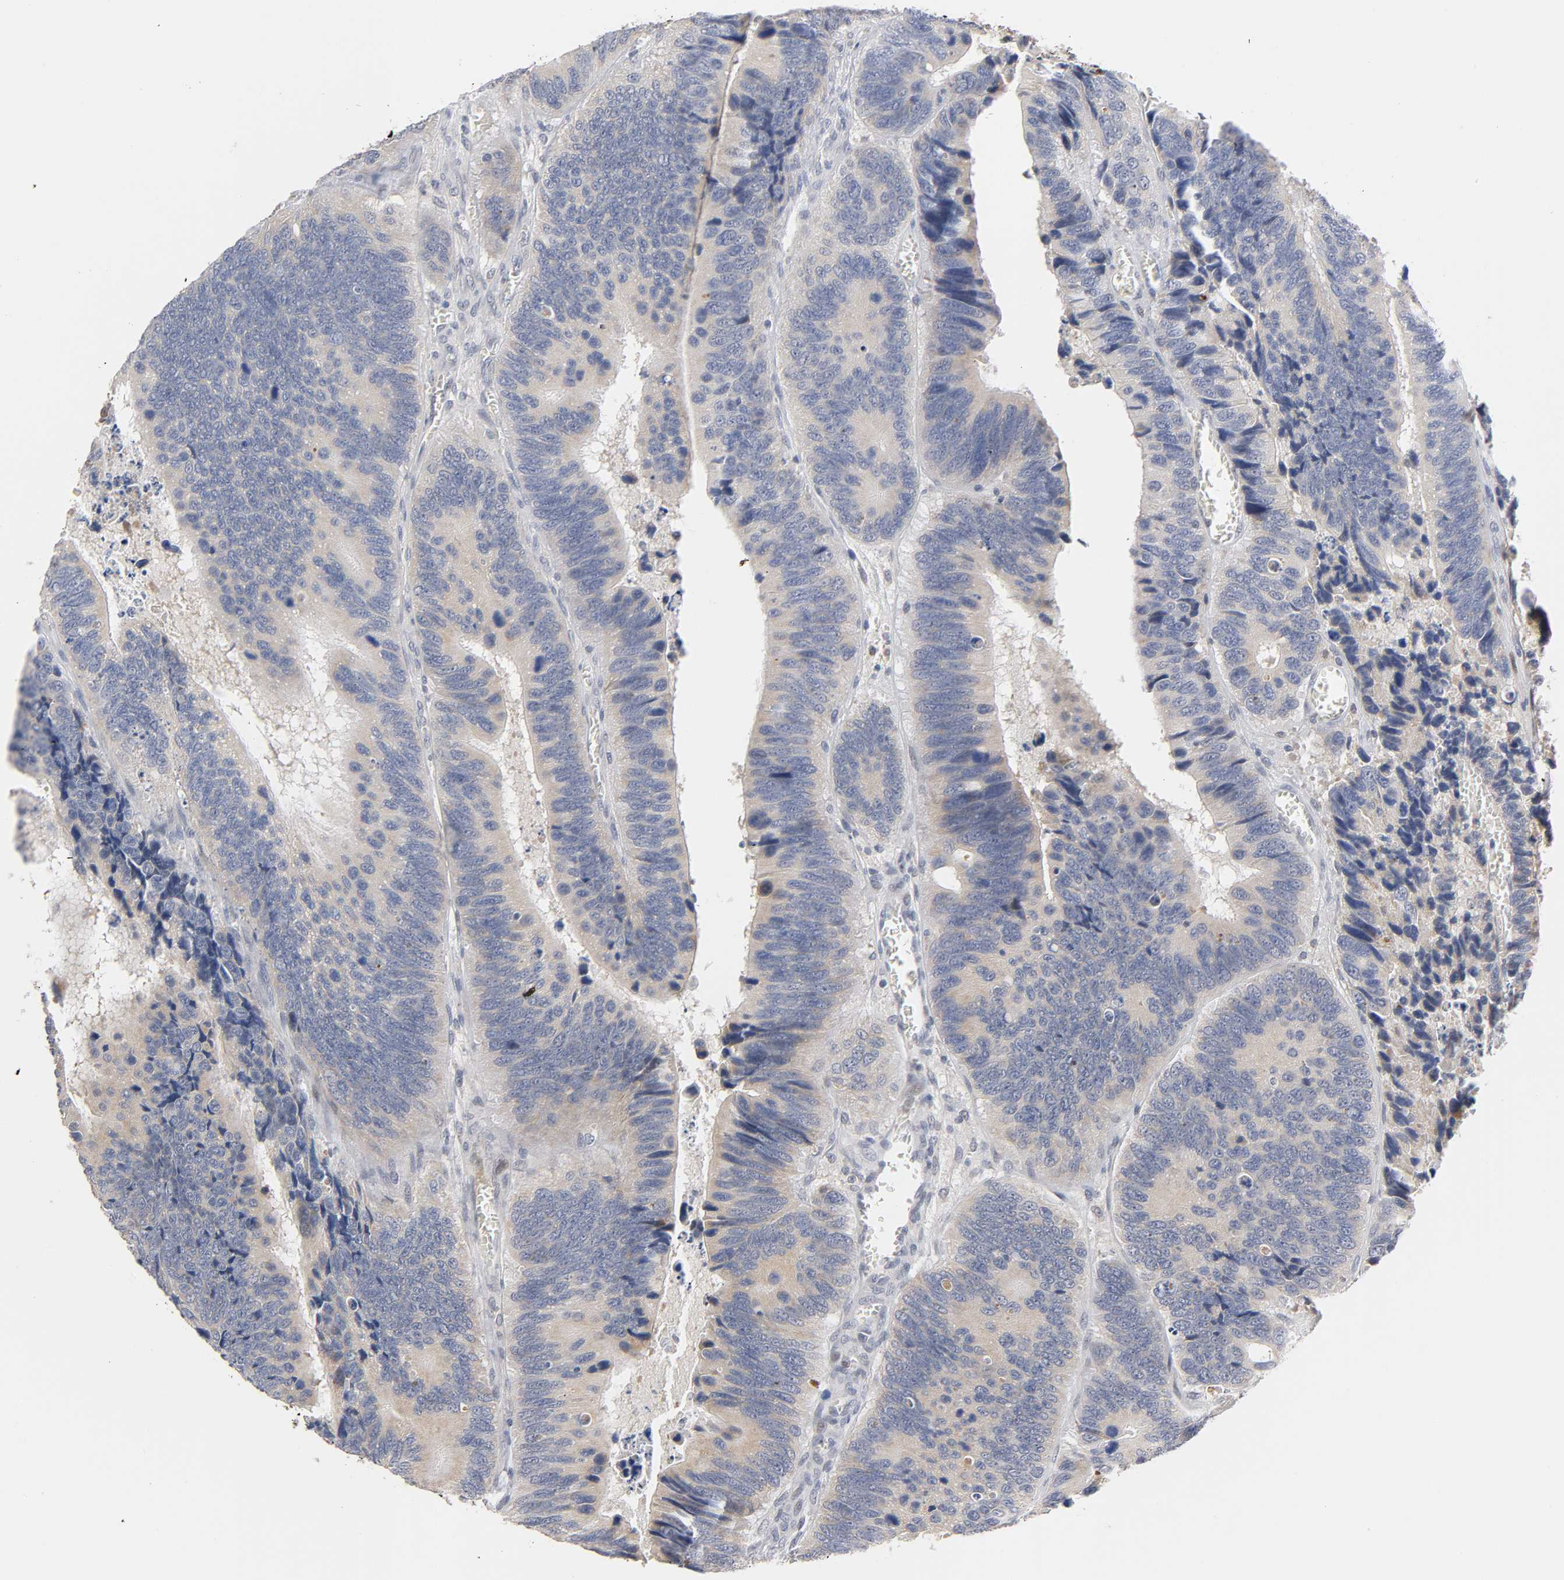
{"staining": {"intensity": "weak", "quantity": "<25%", "location": "cytoplasmic/membranous"}, "tissue": "colorectal cancer", "cell_type": "Tumor cells", "image_type": "cancer", "snomed": [{"axis": "morphology", "description": "Adenocarcinoma, NOS"}, {"axis": "topography", "description": "Colon"}], "caption": "The micrograph exhibits no staining of tumor cells in adenocarcinoma (colorectal).", "gene": "GSTZ1", "patient": {"sex": "male", "age": 72}}